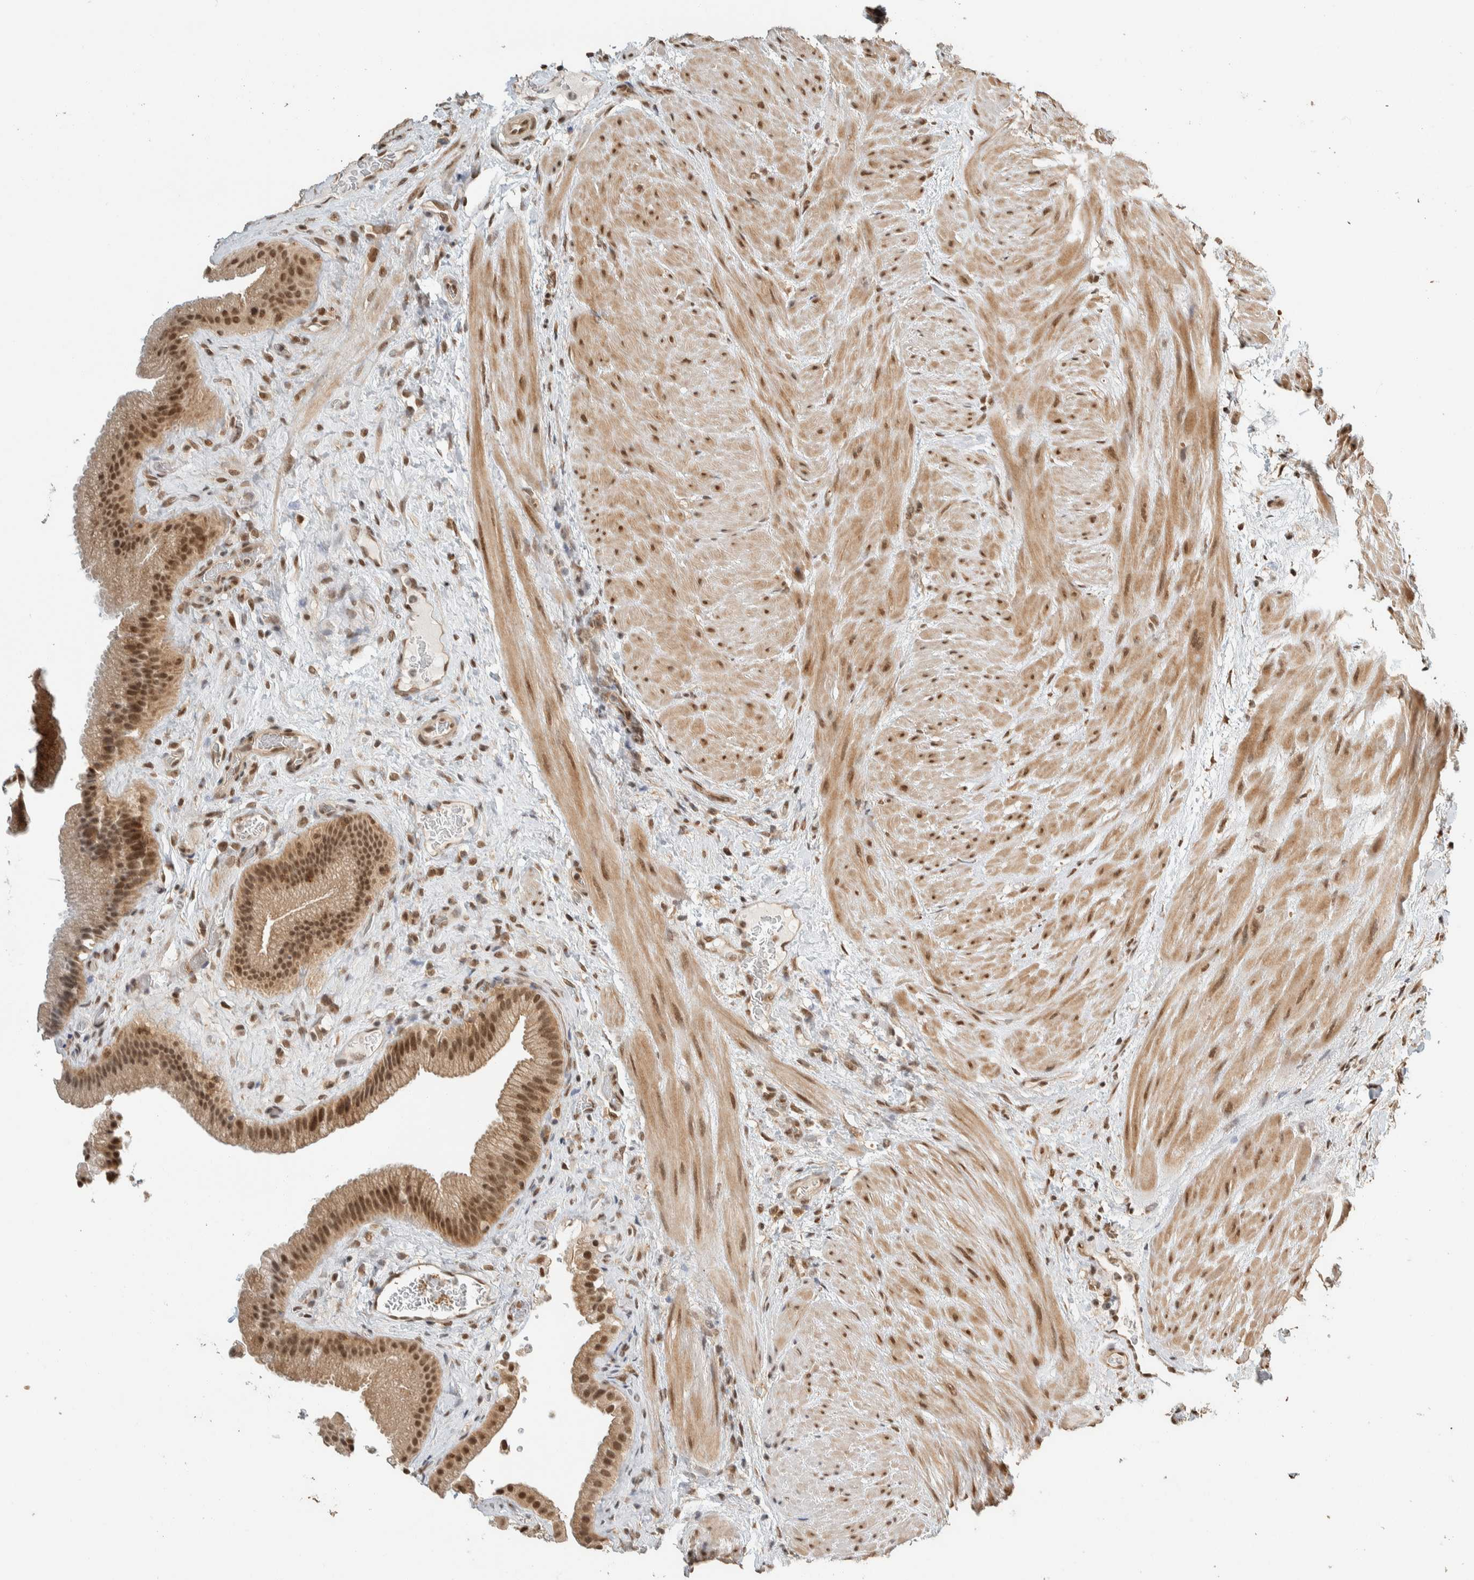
{"staining": {"intensity": "strong", "quantity": ">75%", "location": "cytoplasmic/membranous,nuclear"}, "tissue": "gallbladder", "cell_type": "Glandular cells", "image_type": "normal", "snomed": [{"axis": "morphology", "description": "Normal tissue, NOS"}, {"axis": "topography", "description": "Gallbladder"}], "caption": "Gallbladder stained with immunohistochemistry exhibits strong cytoplasmic/membranous,nuclear positivity in approximately >75% of glandular cells.", "gene": "ZBTB2", "patient": {"sex": "male", "age": 49}}